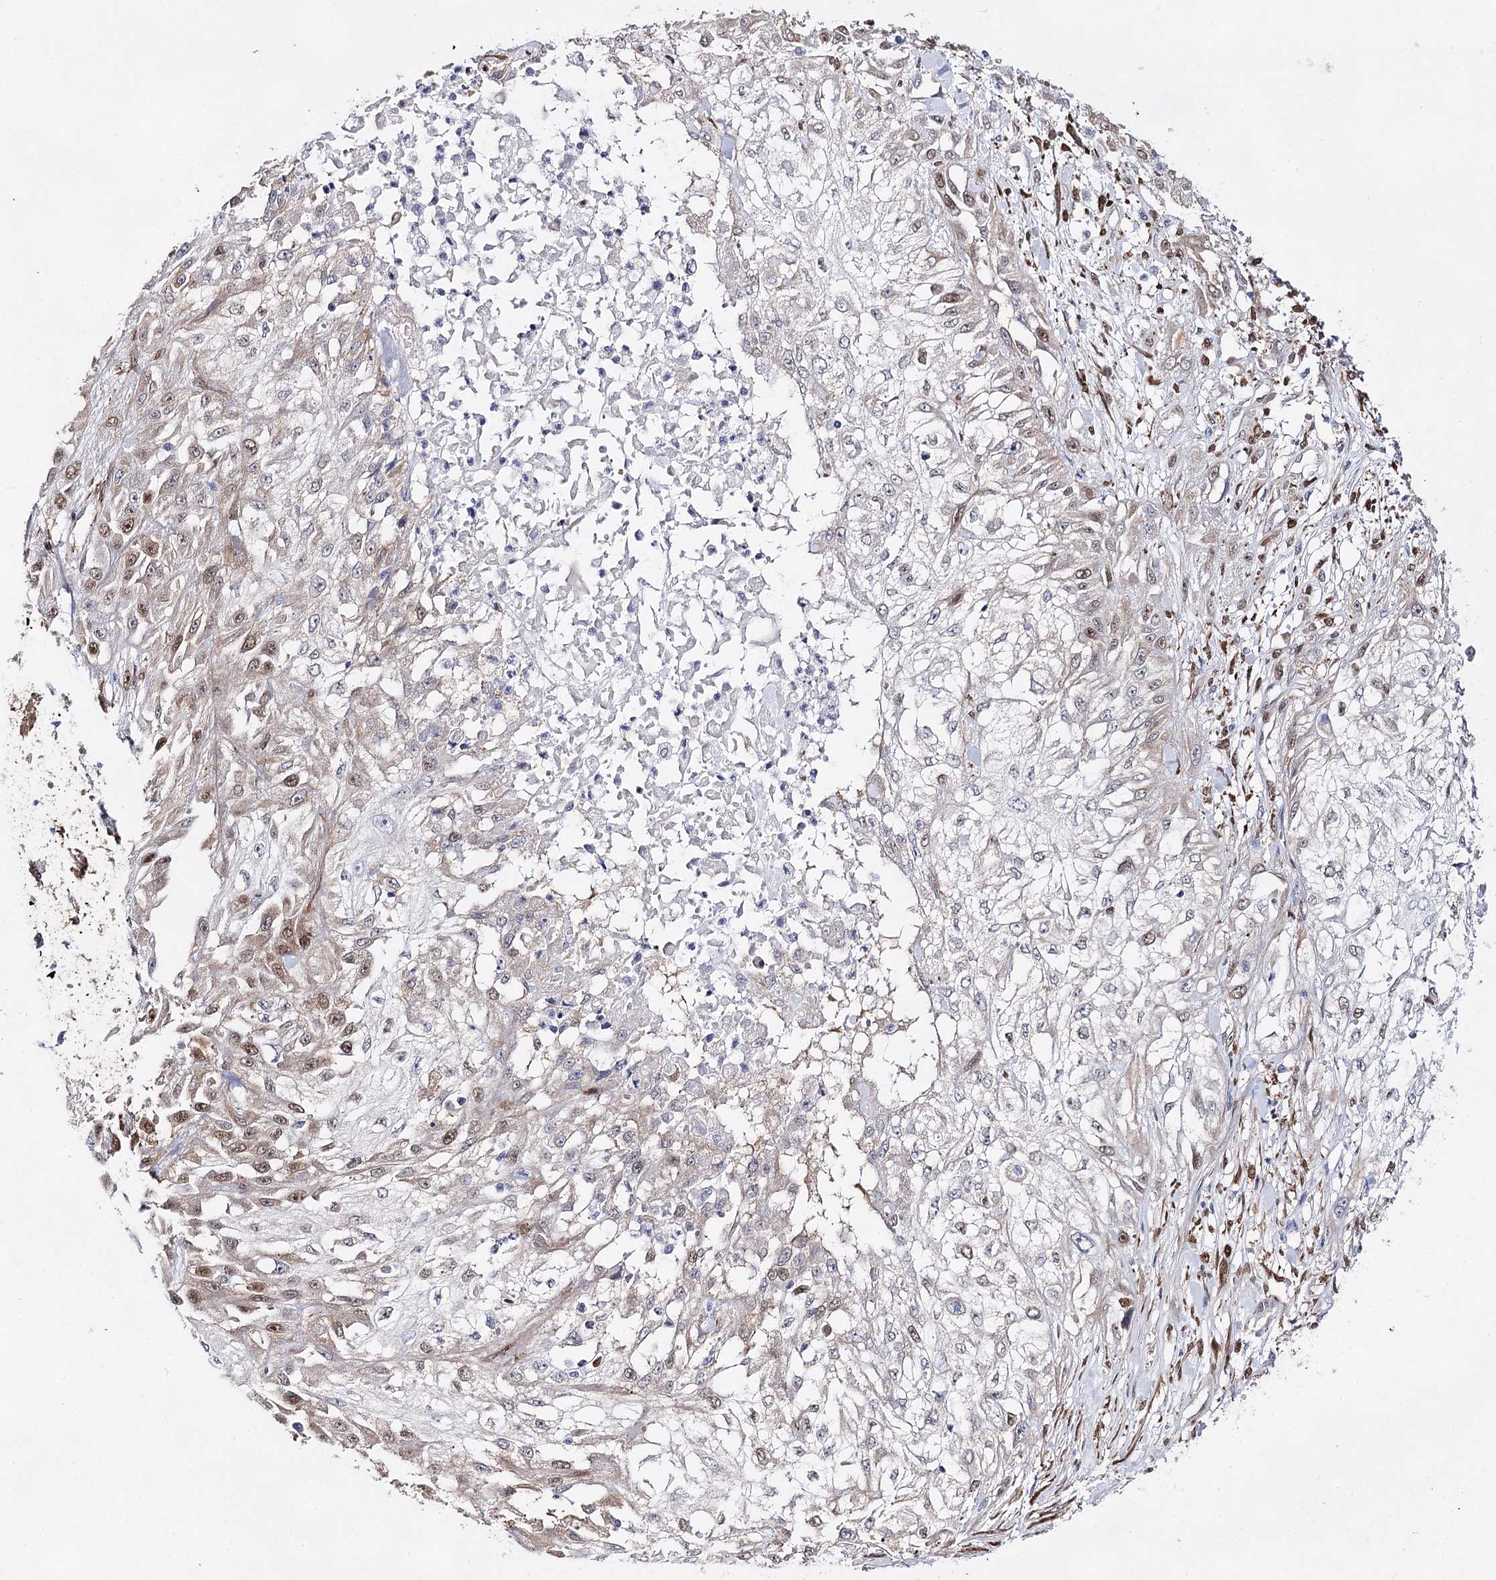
{"staining": {"intensity": "moderate", "quantity": "<25%", "location": "nuclear"}, "tissue": "skin cancer", "cell_type": "Tumor cells", "image_type": "cancer", "snomed": [{"axis": "morphology", "description": "Squamous cell carcinoma, NOS"}, {"axis": "morphology", "description": "Squamous cell carcinoma, metastatic, NOS"}, {"axis": "topography", "description": "Skin"}, {"axis": "topography", "description": "Lymph node"}], "caption": "There is low levels of moderate nuclear positivity in tumor cells of skin cancer, as demonstrated by immunohistochemical staining (brown color).", "gene": "UGDH", "patient": {"sex": "male", "age": 75}}